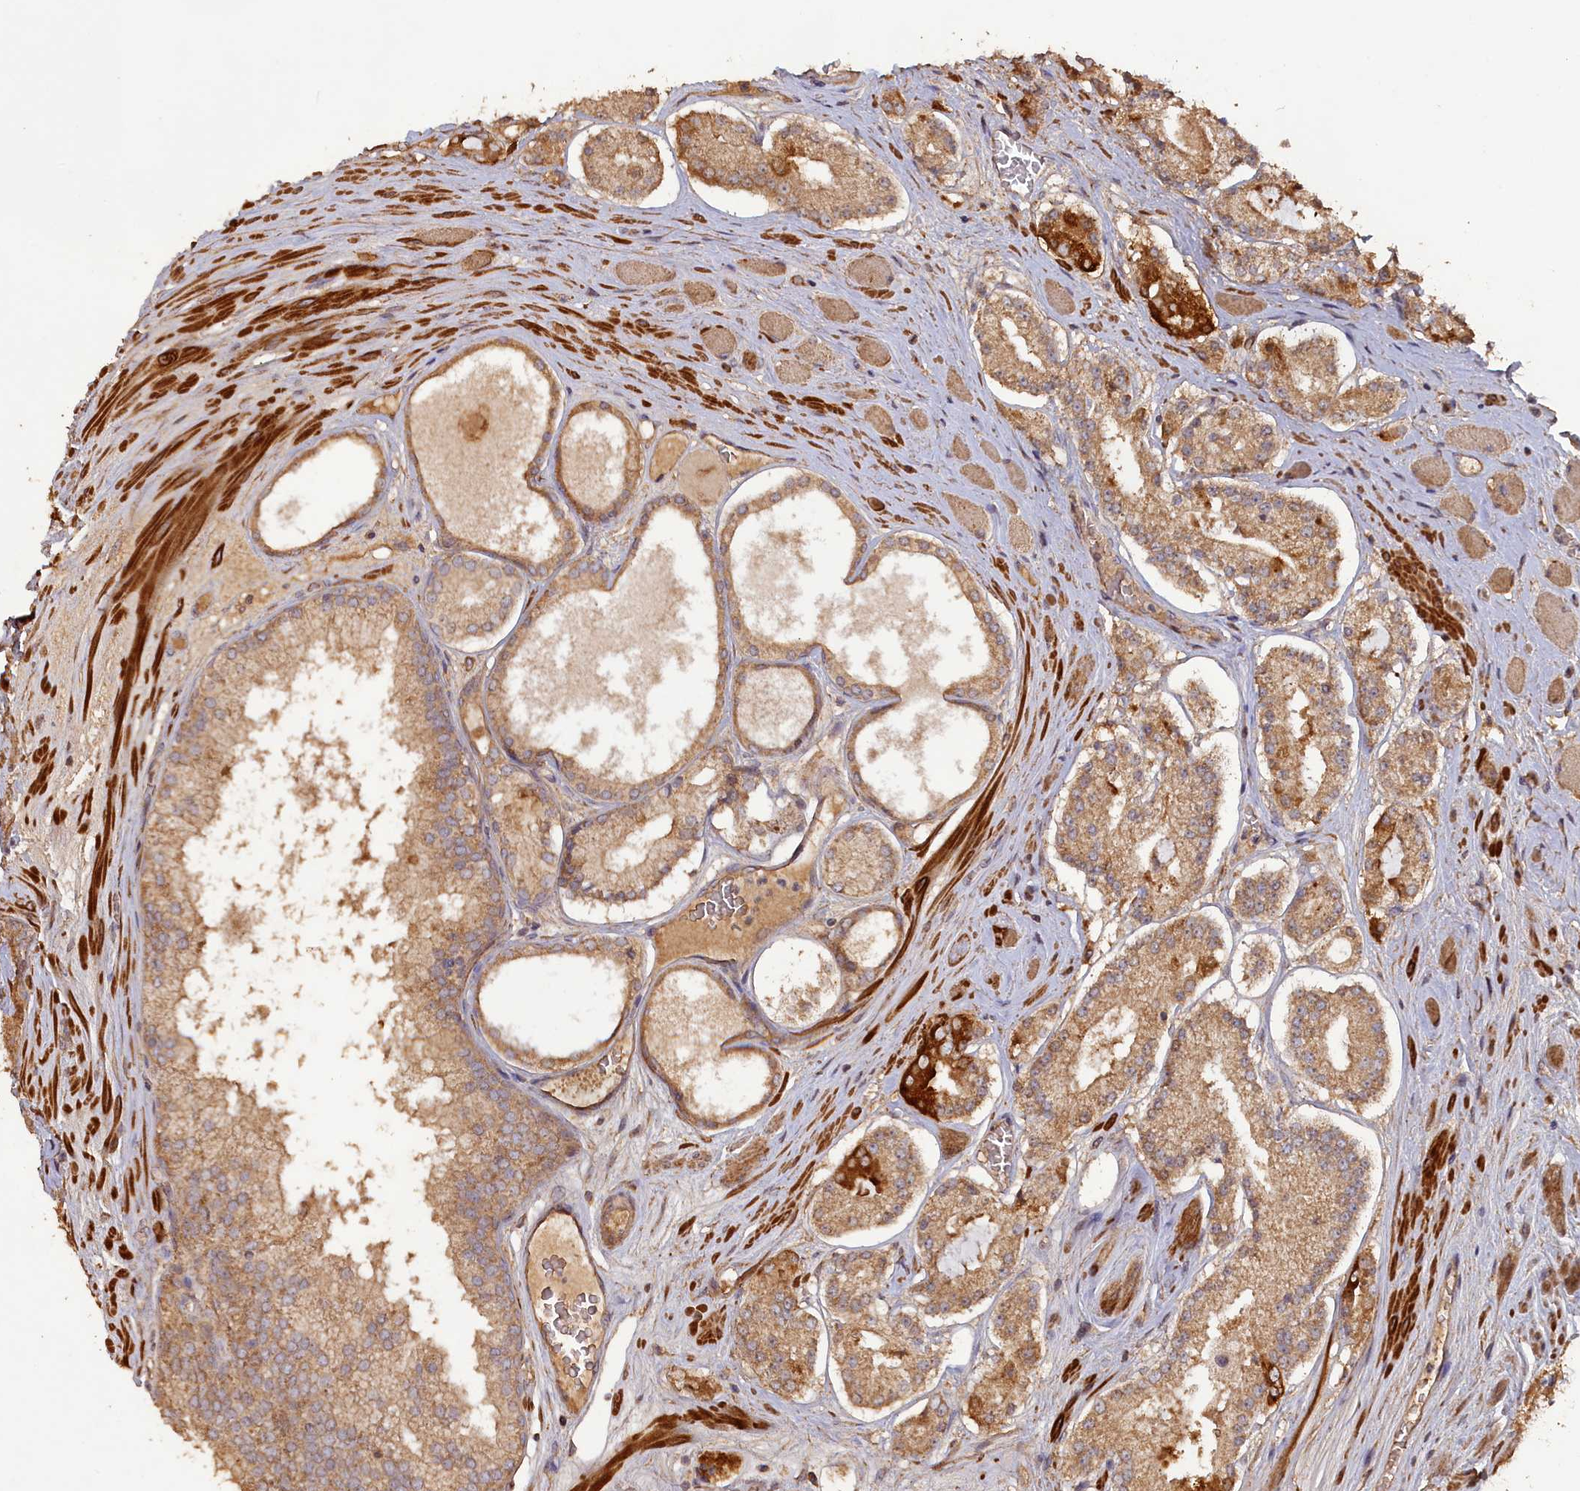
{"staining": {"intensity": "moderate", "quantity": ">75%", "location": "cytoplasmic/membranous"}, "tissue": "prostate cancer", "cell_type": "Tumor cells", "image_type": "cancer", "snomed": [{"axis": "morphology", "description": "Adenocarcinoma, High grade"}, {"axis": "topography", "description": "Prostate"}], "caption": "High-power microscopy captured an IHC photomicrograph of prostate cancer (adenocarcinoma (high-grade)), revealing moderate cytoplasmic/membranous staining in about >75% of tumor cells.", "gene": "LAYN", "patient": {"sex": "male", "age": 67}}